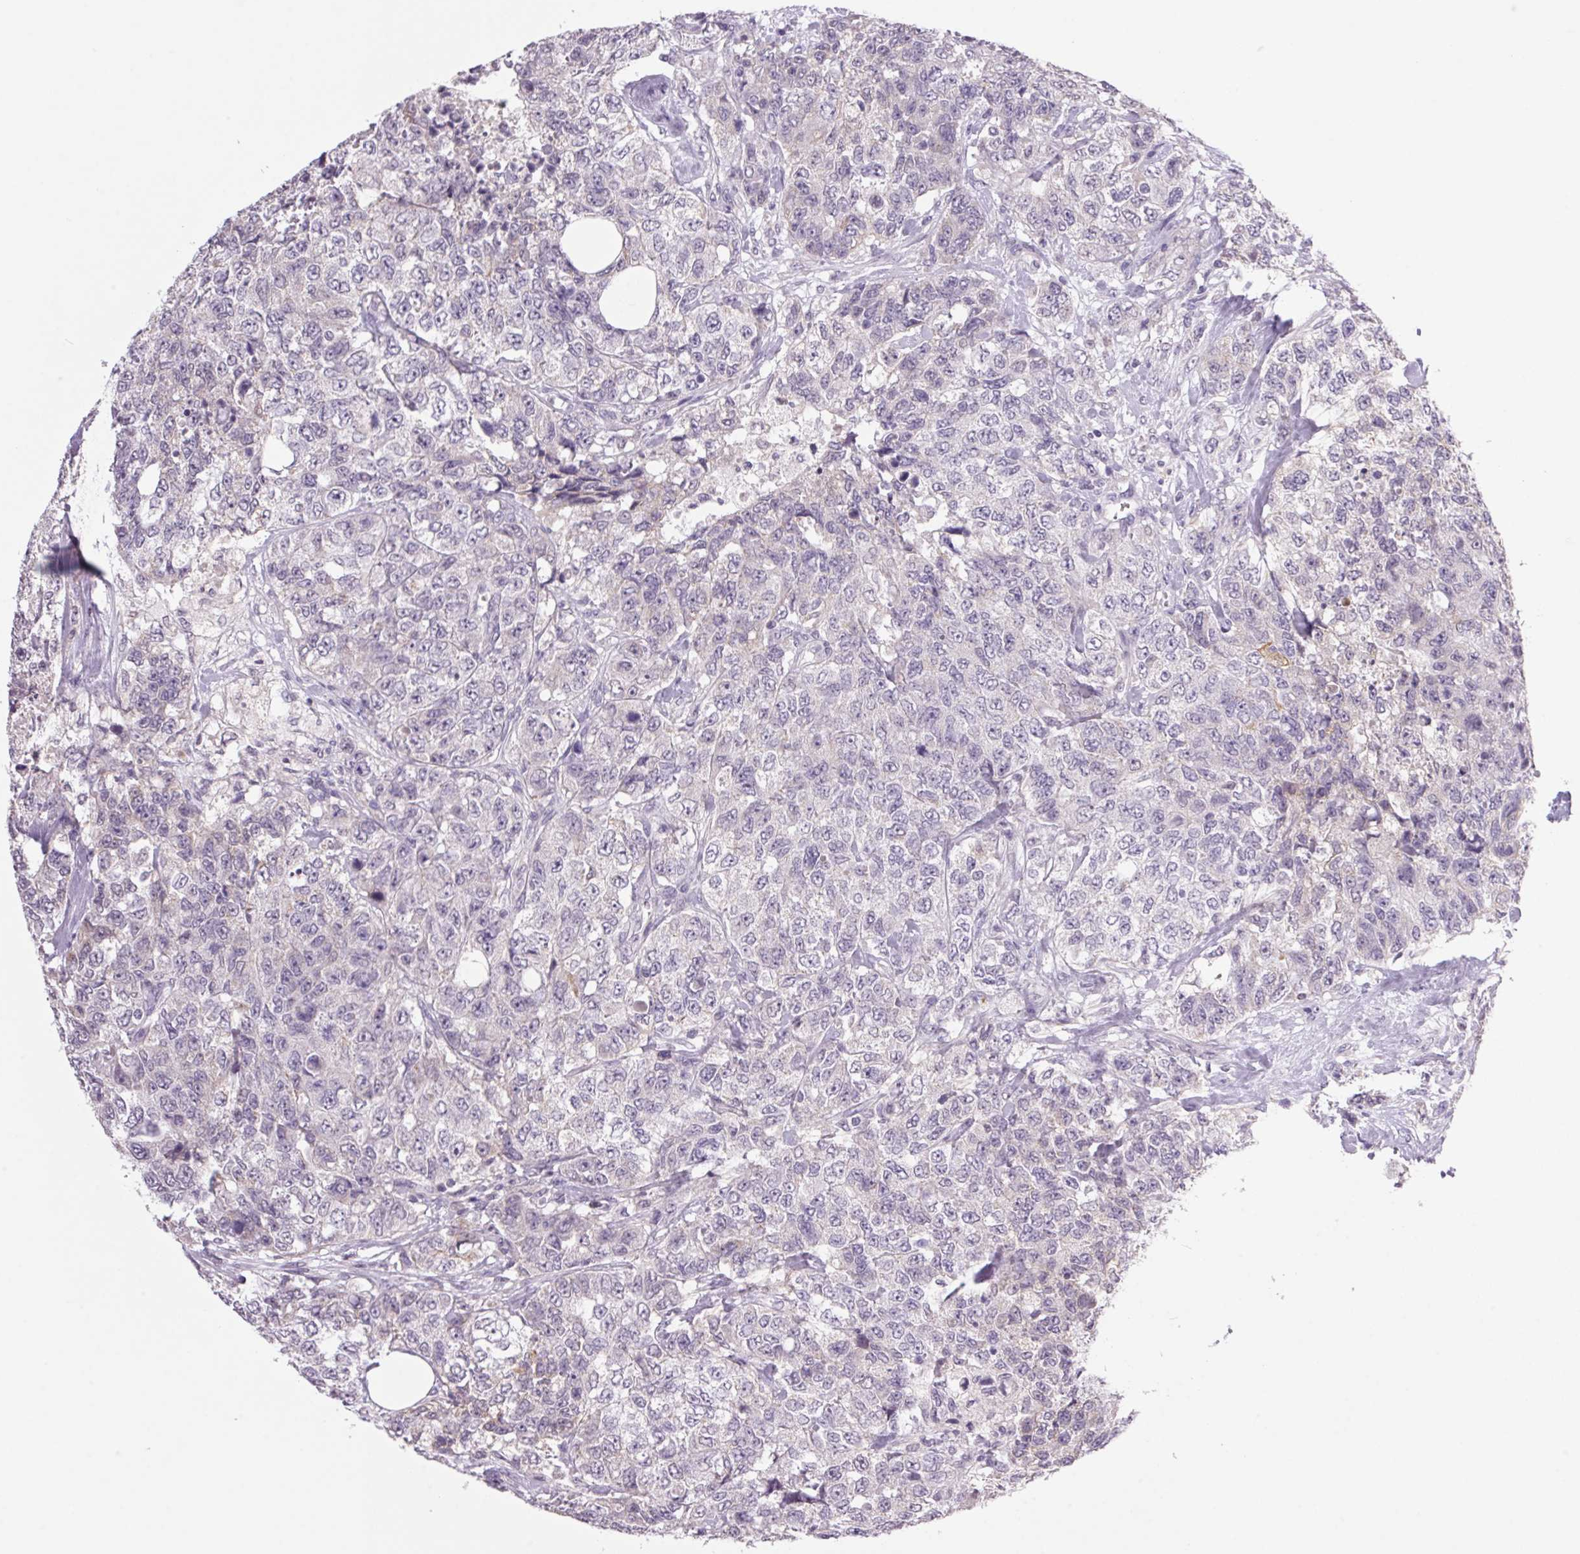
{"staining": {"intensity": "negative", "quantity": "none", "location": "none"}, "tissue": "urothelial cancer", "cell_type": "Tumor cells", "image_type": "cancer", "snomed": [{"axis": "morphology", "description": "Urothelial carcinoma, High grade"}, {"axis": "topography", "description": "Urinary bladder"}], "caption": "A micrograph of human urothelial cancer is negative for staining in tumor cells.", "gene": "TRDN", "patient": {"sex": "female", "age": 78}}